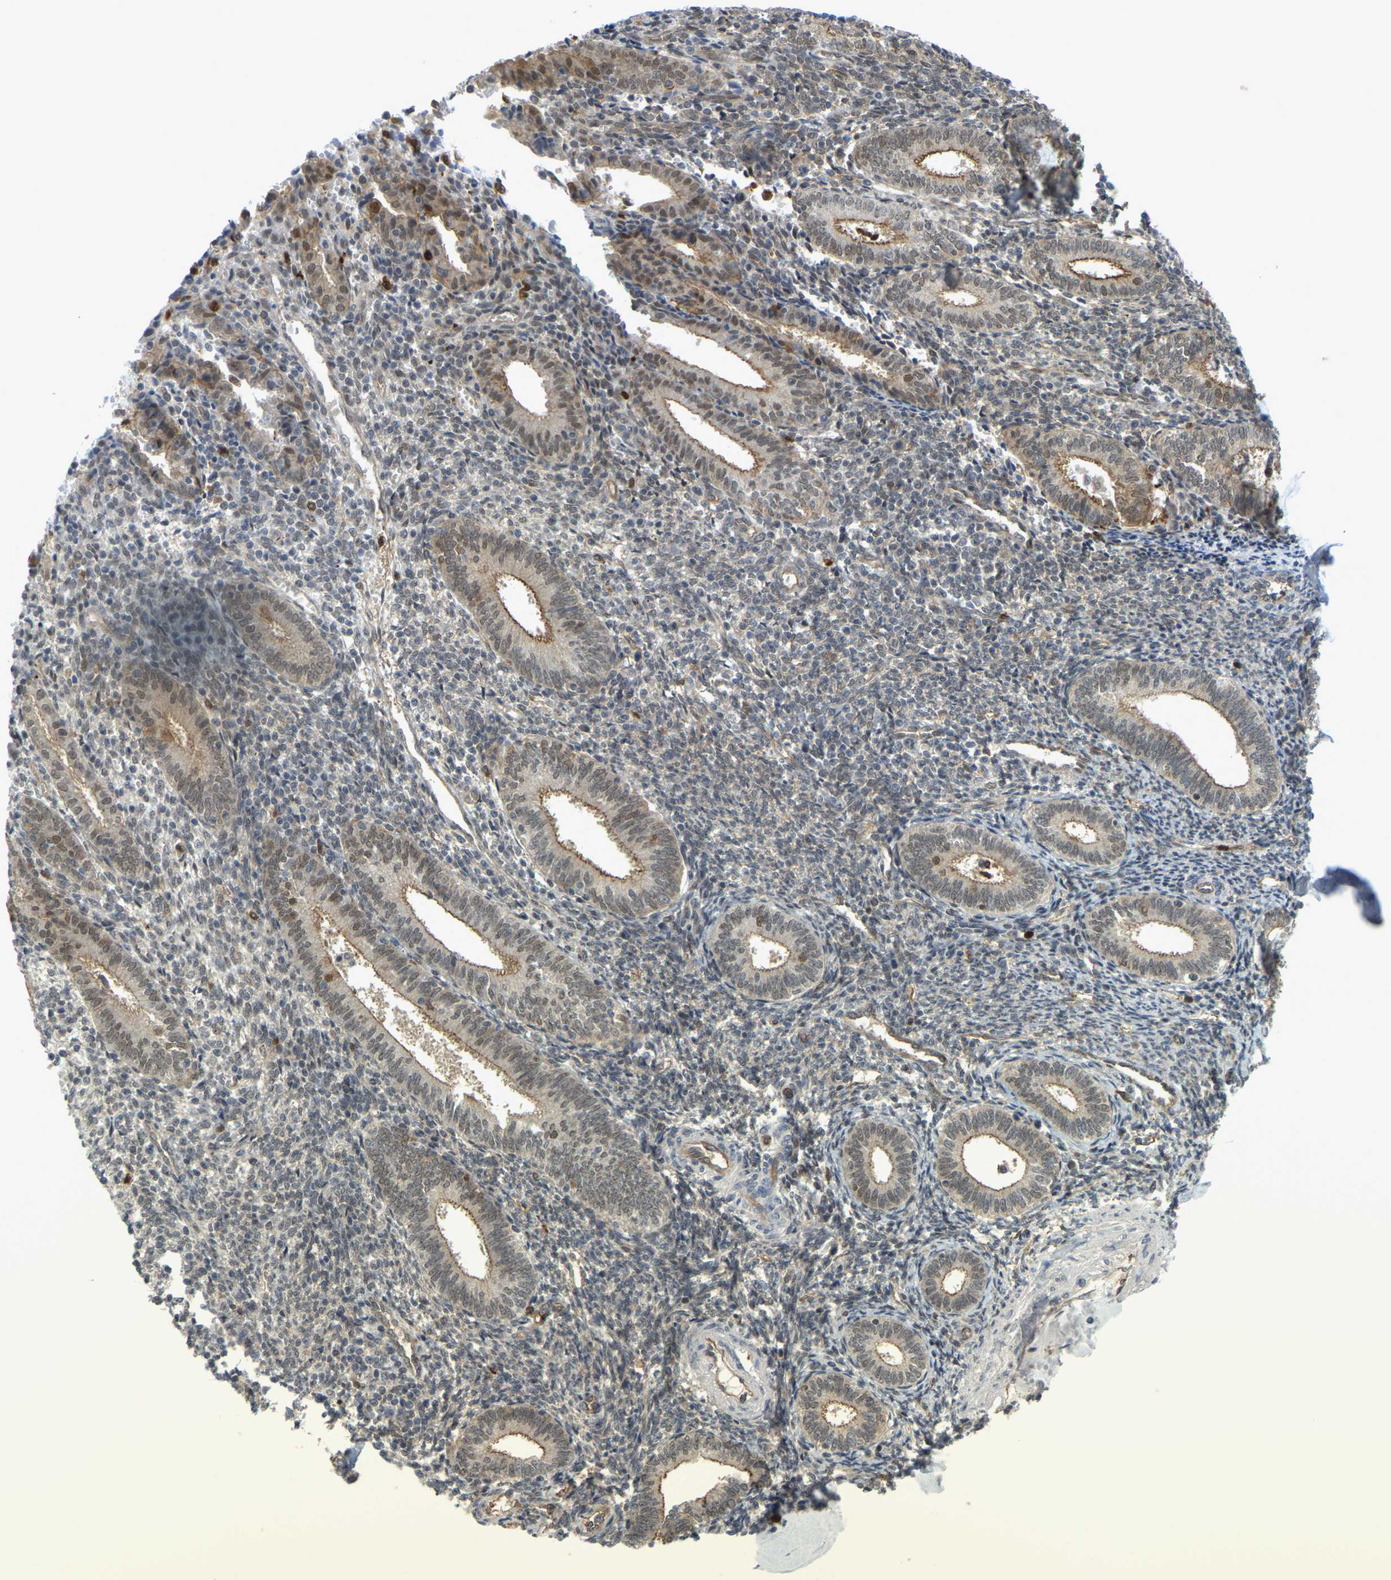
{"staining": {"intensity": "negative", "quantity": "none", "location": "none"}, "tissue": "endometrium", "cell_type": "Cells in endometrial stroma", "image_type": "normal", "snomed": [{"axis": "morphology", "description": "Normal tissue, NOS"}, {"axis": "topography", "description": "Endometrium"}], "caption": "Endometrium stained for a protein using immunohistochemistry (IHC) demonstrates no positivity cells in endometrial stroma.", "gene": "SERPINB5", "patient": {"sex": "female", "age": 41}}